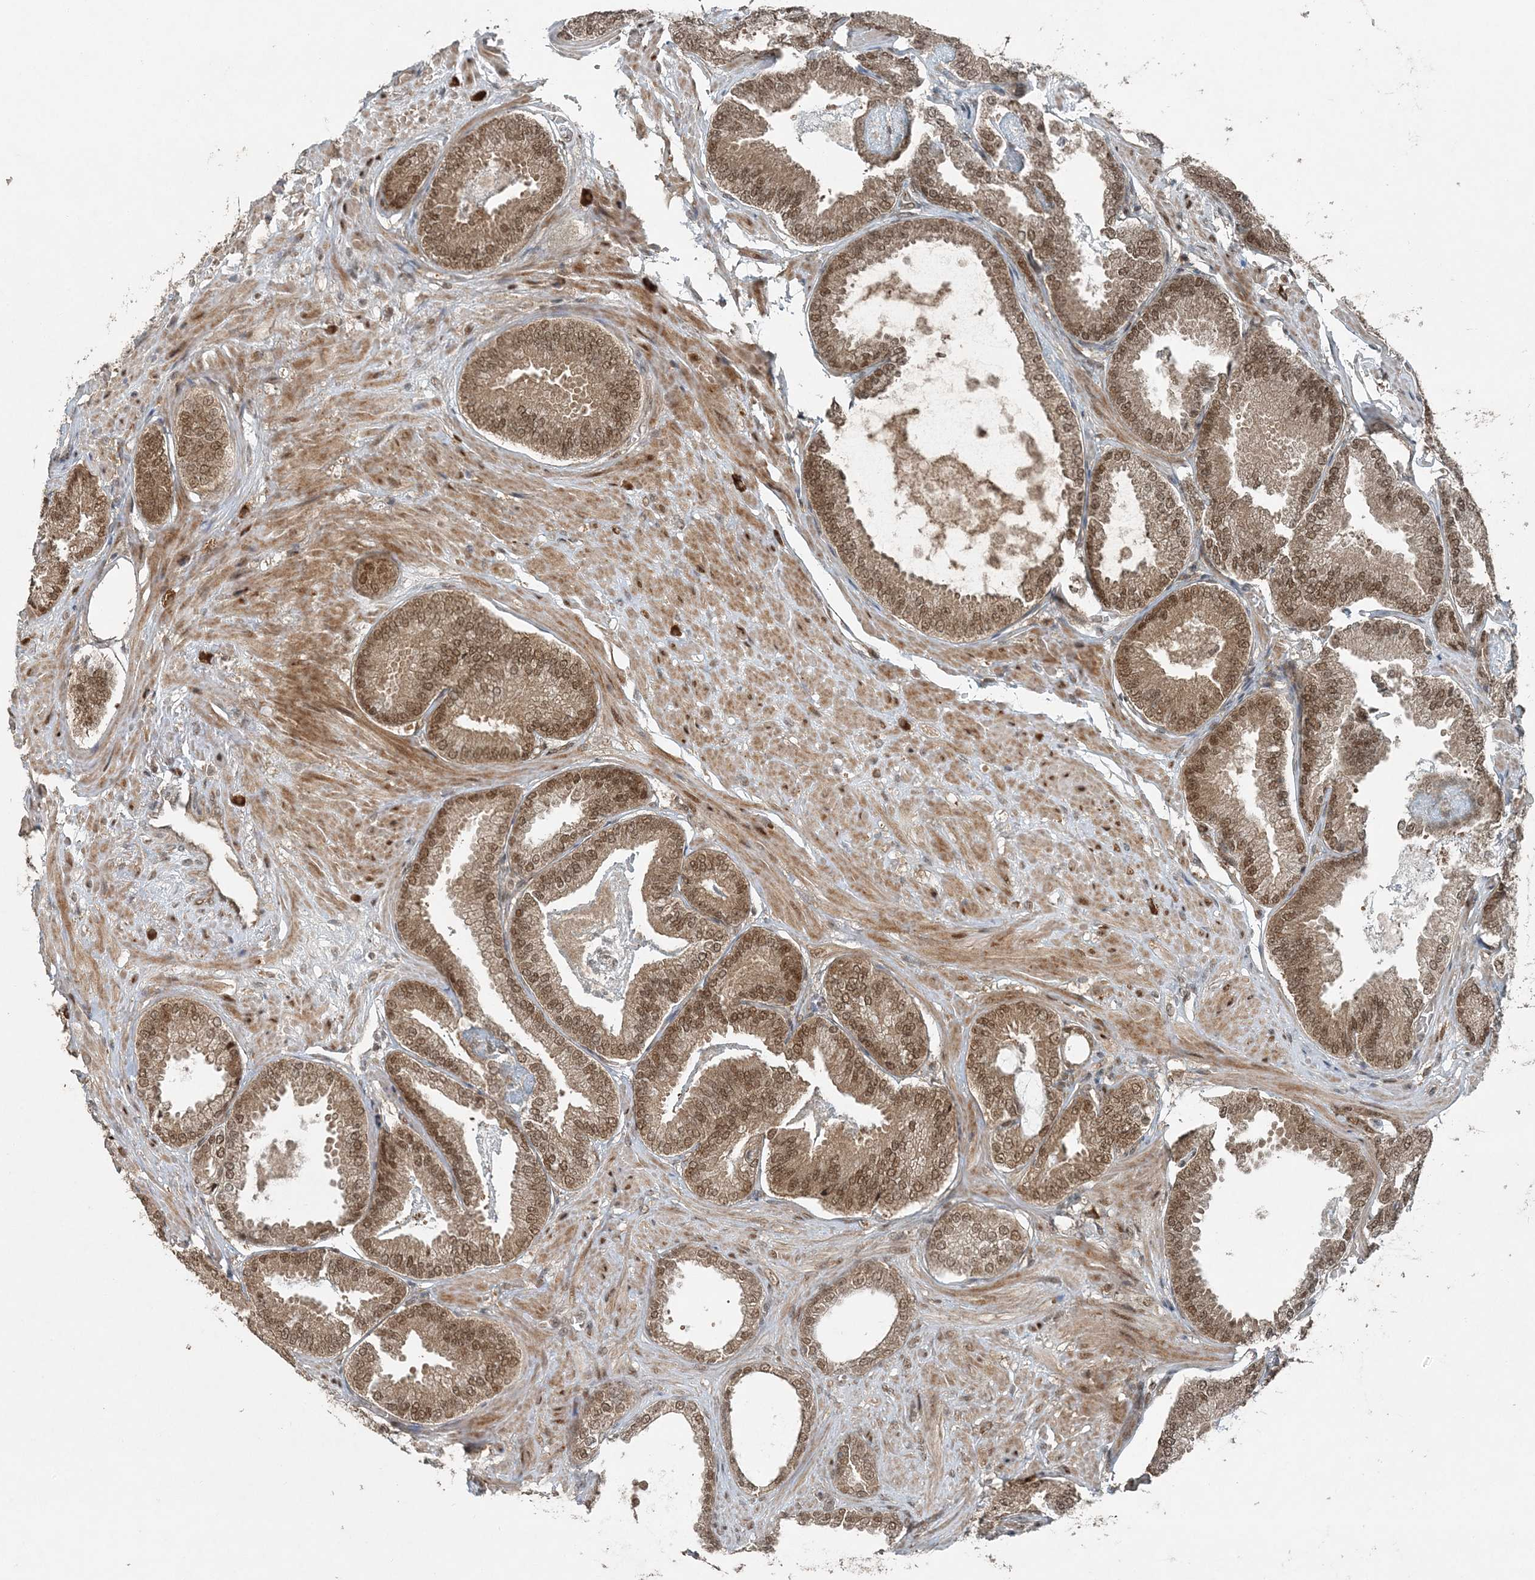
{"staining": {"intensity": "moderate", "quantity": ">75%", "location": "cytoplasmic/membranous,nuclear"}, "tissue": "prostate cancer", "cell_type": "Tumor cells", "image_type": "cancer", "snomed": [{"axis": "morphology", "description": "Adenocarcinoma, Low grade"}, {"axis": "topography", "description": "Prostate"}], "caption": "Immunohistochemistry image of neoplastic tissue: adenocarcinoma (low-grade) (prostate) stained using IHC displays medium levels of moderate protein expression localized specifically in the cytoplasmic/membranous and nuclear of tumor cells, appearing as a cytoplasmic/membranous and nuclear brown color.", "gene": "COPS7B", "patient": {"sex": "male", "age": 71}}